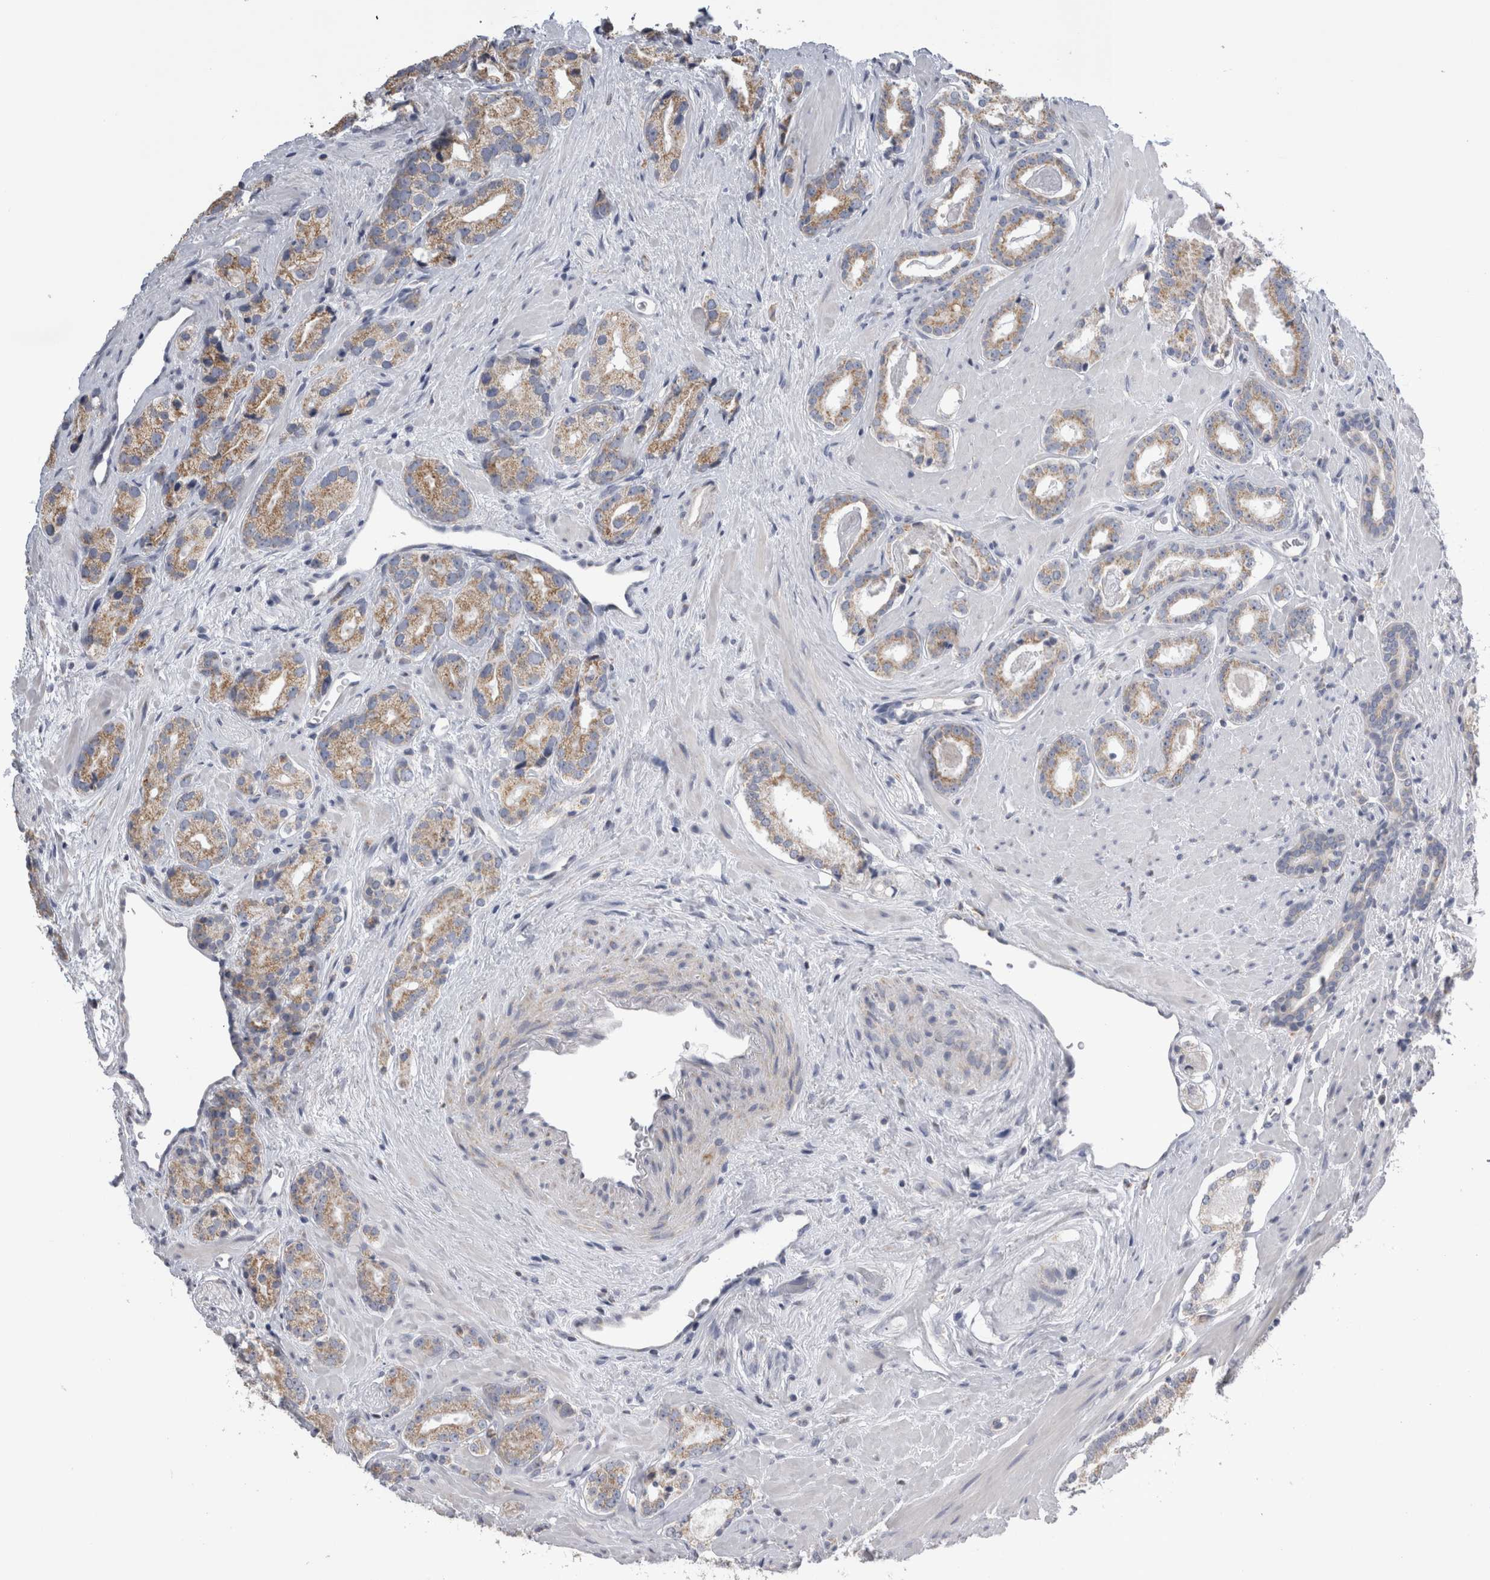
{"staining": {"intensity": "moderate", "quantity": "<25%", "location": "cytoplasmic/membranous"}, "tissue": "prostate cancer", "cell_type": "Tumor cells", "image_type": "cancer", "snomed": [{"axis": "morphology", "description": "Adenocarcinoma, High grade"}, {"axis": "topography", "description": "Prostate"}], "caption": "Immunohistochemistry staining of prostate cancer (adenocarcinoma (high-grade)), which demonstrates low levels of moderate cytoplasmic/membranous positivity in about <25% of tumor cells indicating moderate cytoplasmic/membranous protein expression. The staining was performed using DAB (3,3'-diaminobenzidine) (brown) for protein detection and nuclei were counterstained in hematoxylin (blue).", "gene": "DHRS4", "patient": {"sex": "male", "age": 71}}